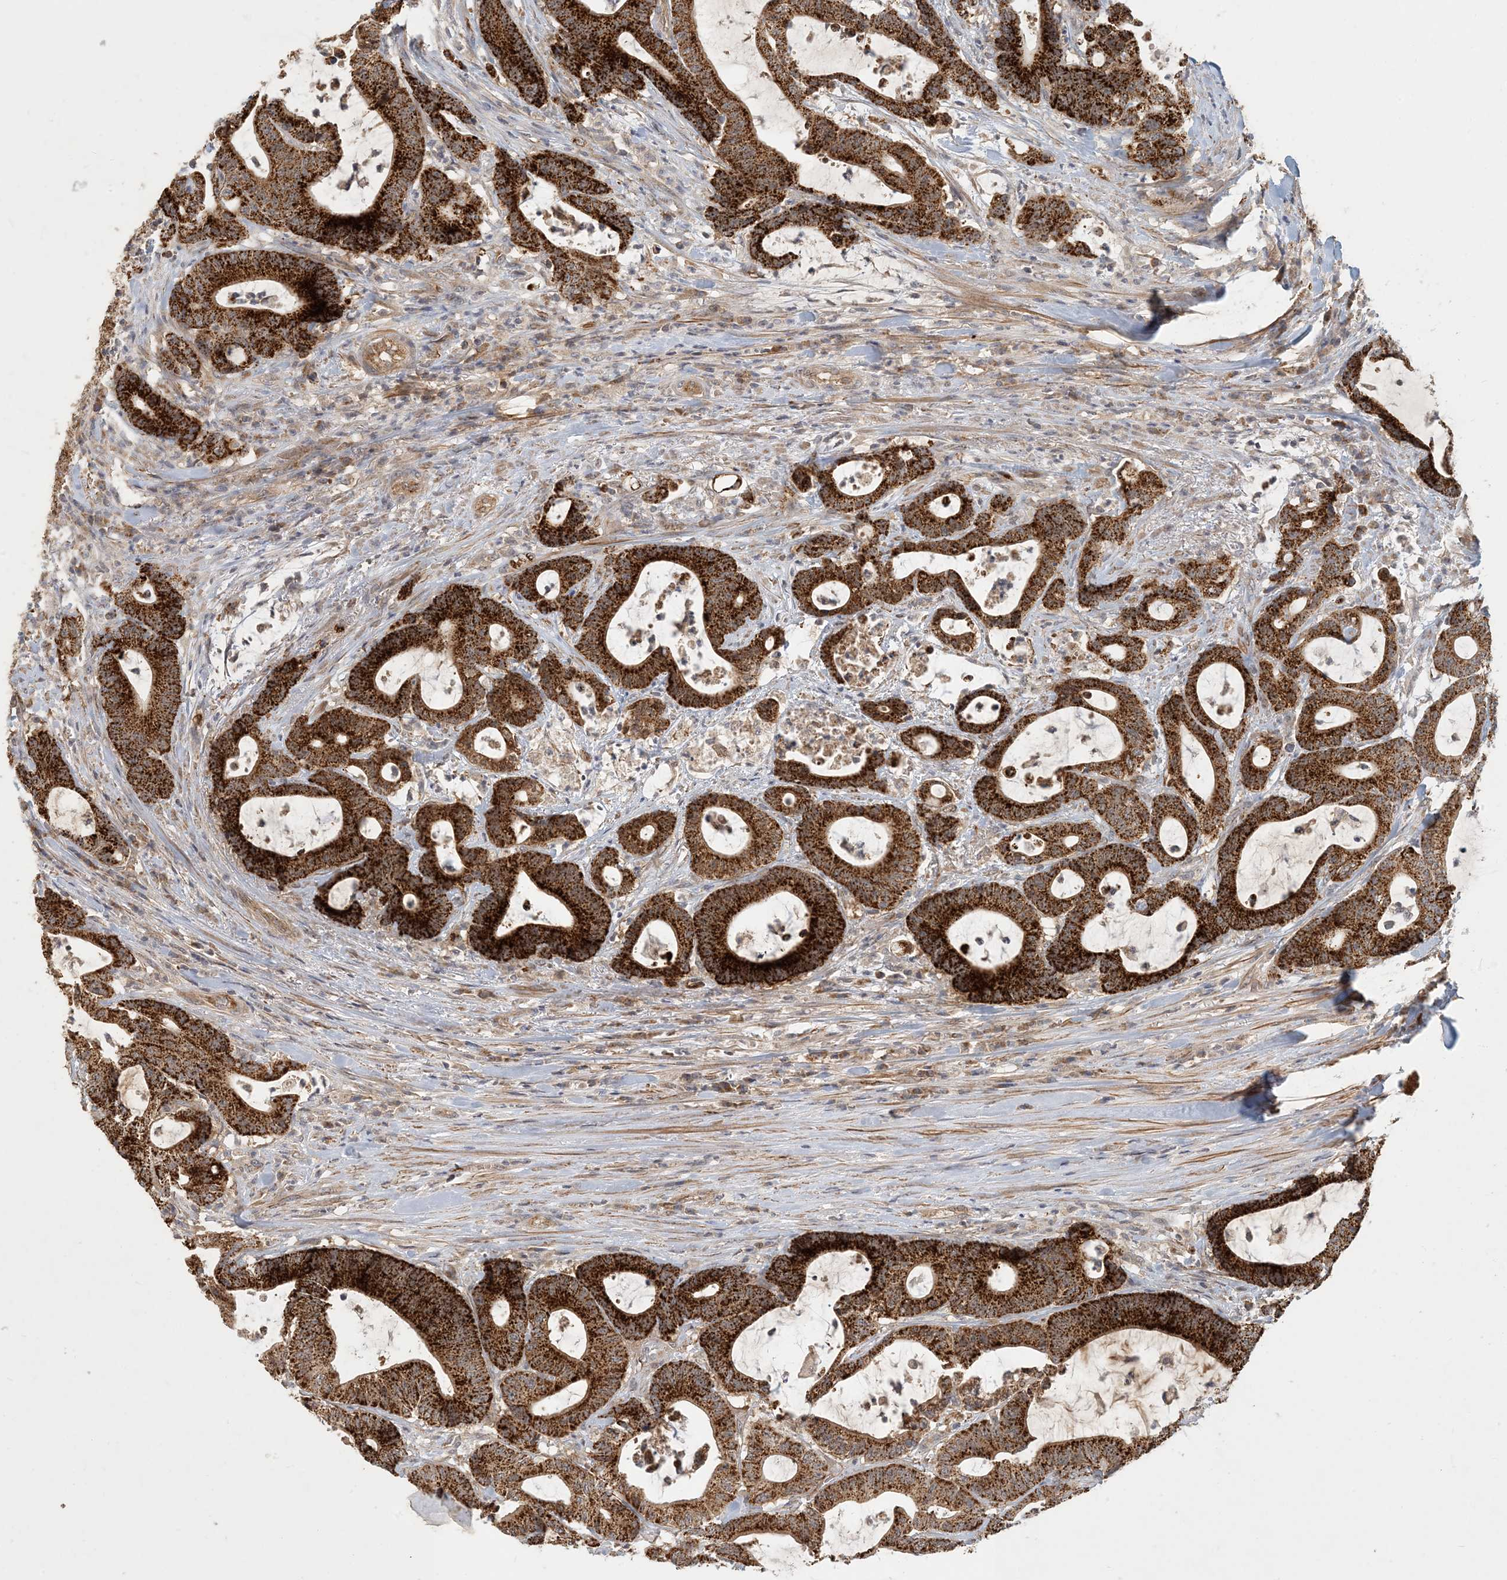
{"staining": {"intensity": "strong", "quantity": ">75%", "location": "cytoplasmic/membranous"}, "tissue": "colorectal cancer", "cell_type": "Tumor cells", "image_type": "cancer", "snomed": [{"axis": "morphology", "description": "Adenocarcinoma, NOS"}, {"axis": "topography", "description": "Colon"}], "caption": "Human colorectal cancer stained with a brown dye displays strong cytoplasmic/membranous positive expression in approximately >75% of tumor cells.", "gene": "ZBTB3", "patient": {"sex": "female", "age": 84}}